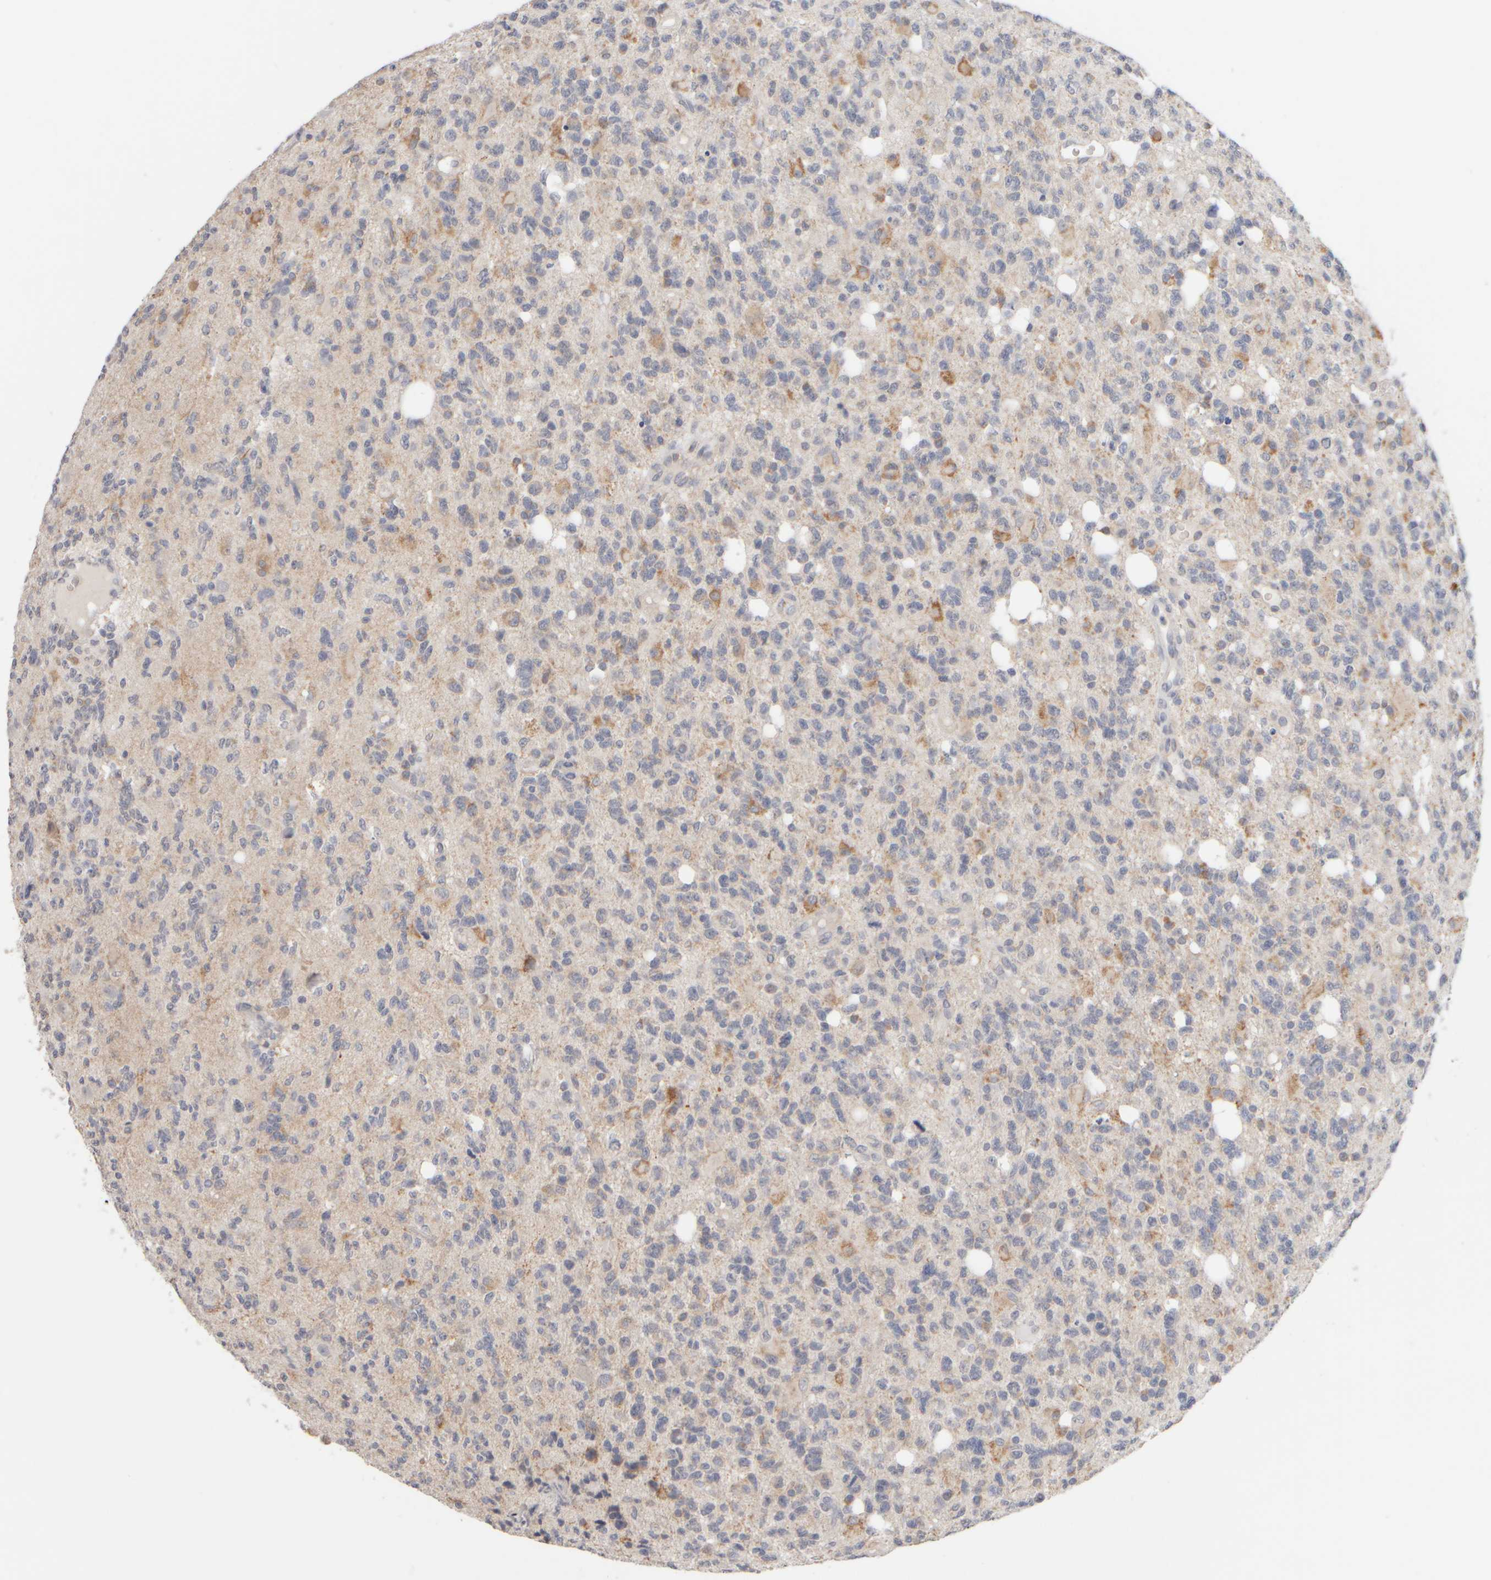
{"staining": {"intensity": "moderate", "quantity": "<25%", "location": "cytoplasmic/membranous"}, "tissue": "glioma", "cell_type": "Tumor cells", "image_type": "cancer", "snomed": [{"axis": "morphology", "description": "Glioma, malignant, High grade"}, {"axis": "topography", "description": "Brain"}], "caption": "Glioma was stained to show a protein in brown. There is low levels of moderate cytoplasmic/membranous positivity in about <25% of tumor cells. Immunohistochemistry stains the protein of interest in brown and the nuclei are stained blue.", "gene": "ZNF112", "patient": {"sex": "female", "age": 62}}